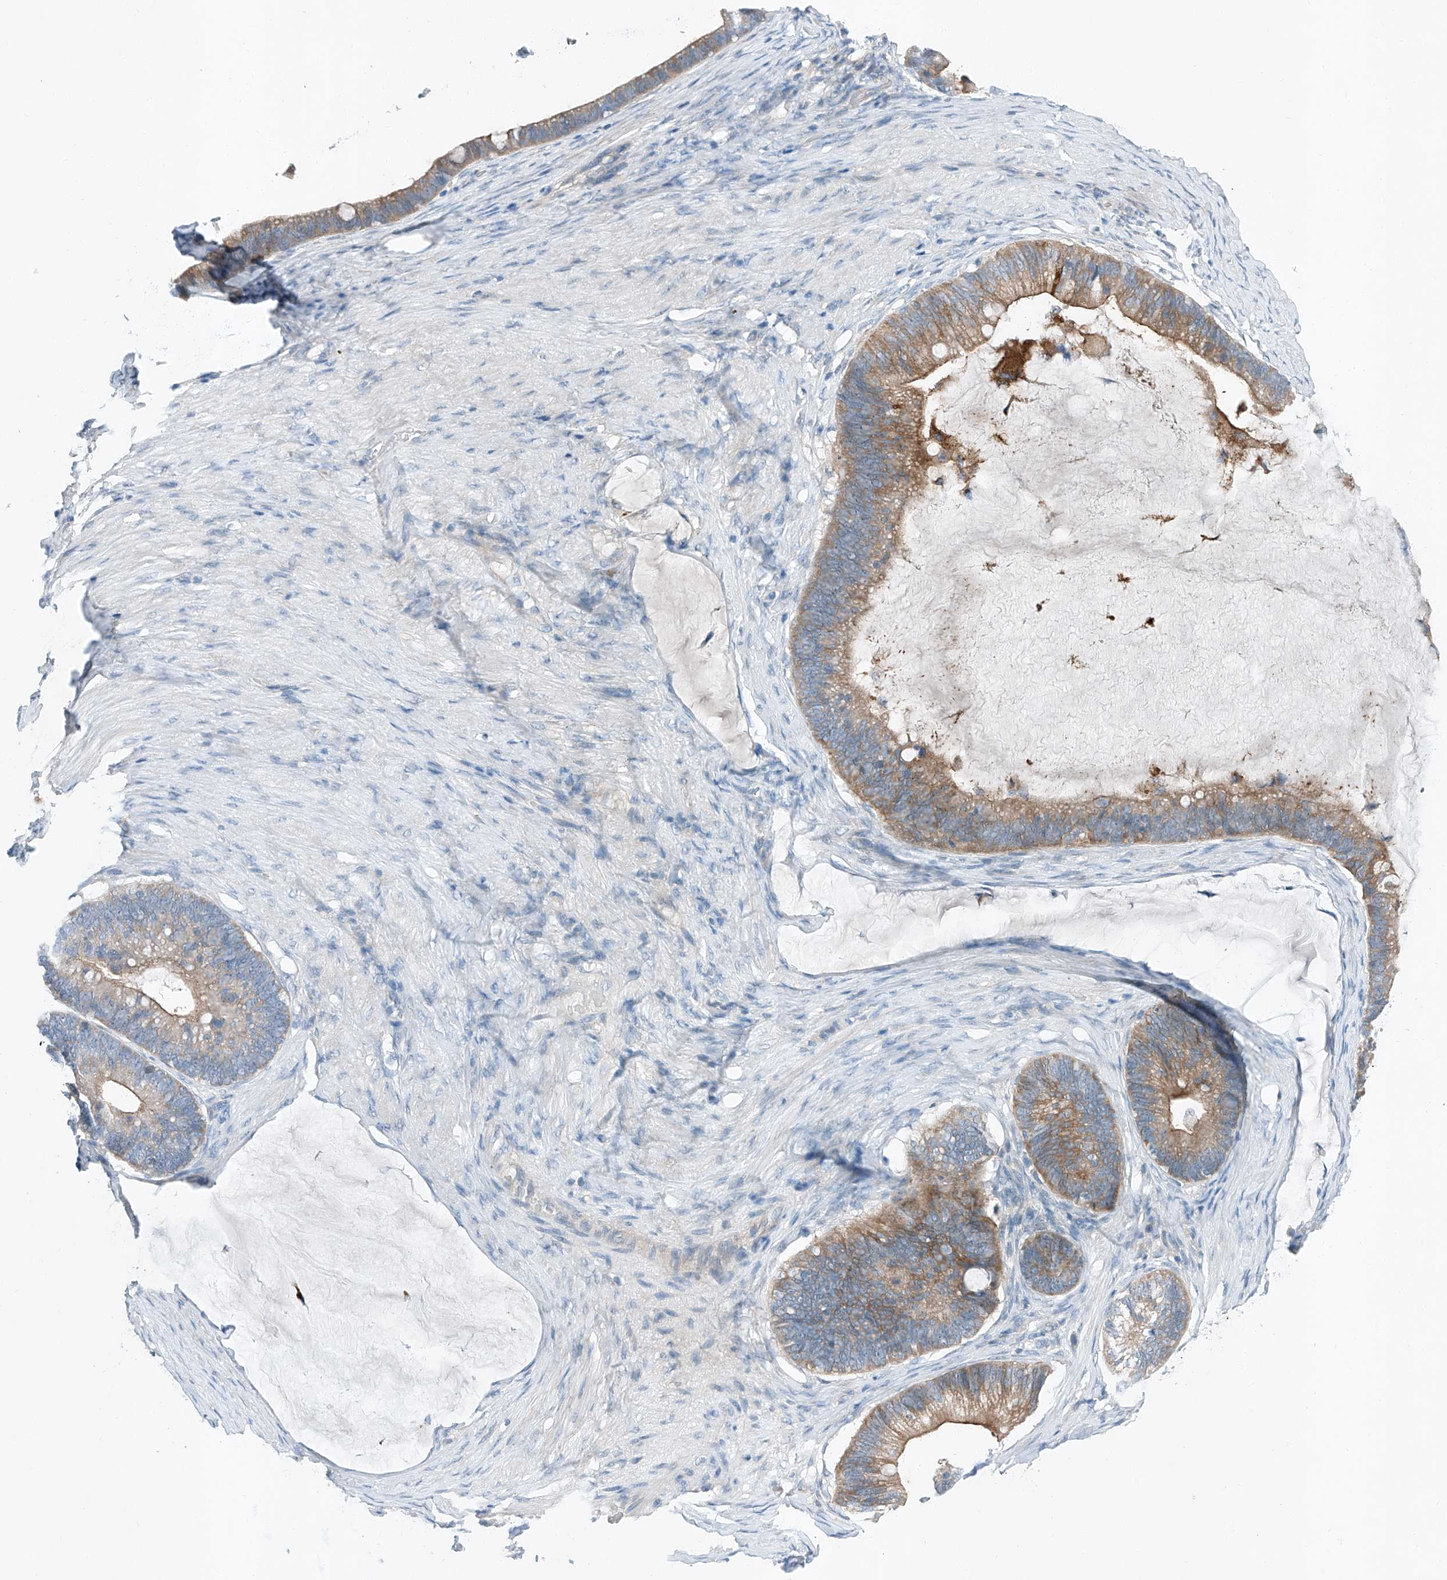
{"staining": {"intensity": "moderate", "quantity": ">75%", "location": "cytoplasmic/membranous"}, "tissue": "ovarian cancer", "cell_type": "Tumor cells", "image_type": "cancer", "snomed": [{"axis": "morphology", "description": "Cystadenocarcinoma, mucinous, NOS"}, {"axis": "topography", "description": "Ovary"}], "caption": "High-power microscopy captured an IHC image of ovarian cancer, revealing moderate cytoplasmic/membranous expression in approximately >75% of tumor cells.", "gene": "MDGA1", "patient": {"sex": "female", "age": 61}}